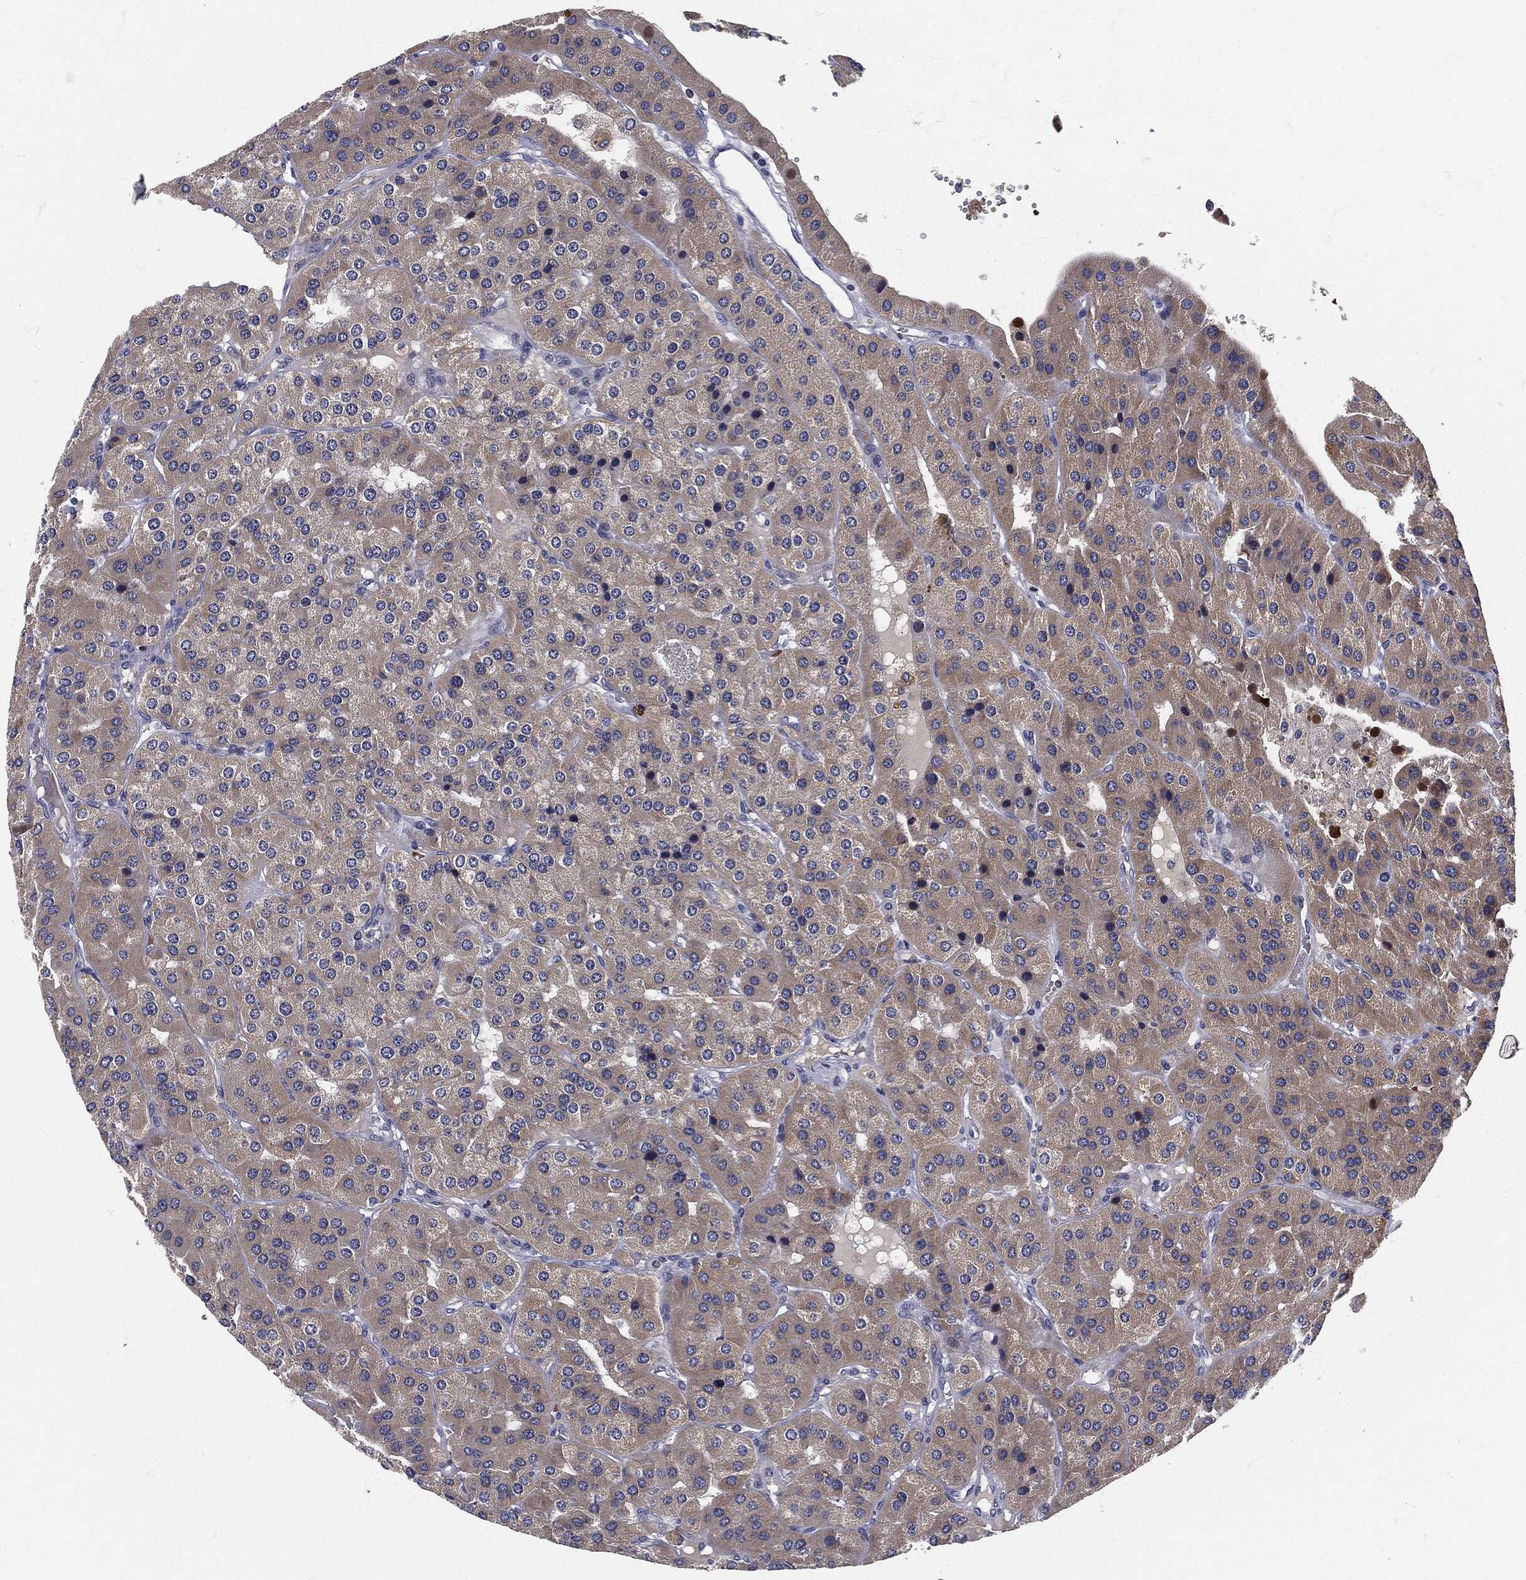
{"staining": {"intensity": "weak", "quantity": "25%-75%", "location": "cytoplasmic/membranous"}, "tissue": "parathyroid gland", "cell_type": "Glandular cells", "image_type": "normal", "snomed": [{"axis": "morphology", "description": "Normal tissue, NOS"}, {"axis": "morphology", "description": "Adenoma, NOS"}, {"axis": "topography", "description": "Parathyroid gland"}], "caption": "Glandular cells show weak cytoplasmic/membranous expression in approximately 25%-75% of cells in unremarkable parathyroid gland. (Stains: DAB in brown, nuclei in blue, Microscopy: brightfield microscopy at high magnification).", "gene": "SIGLEC9", "patient": {"sex": "female", "age": 86}}